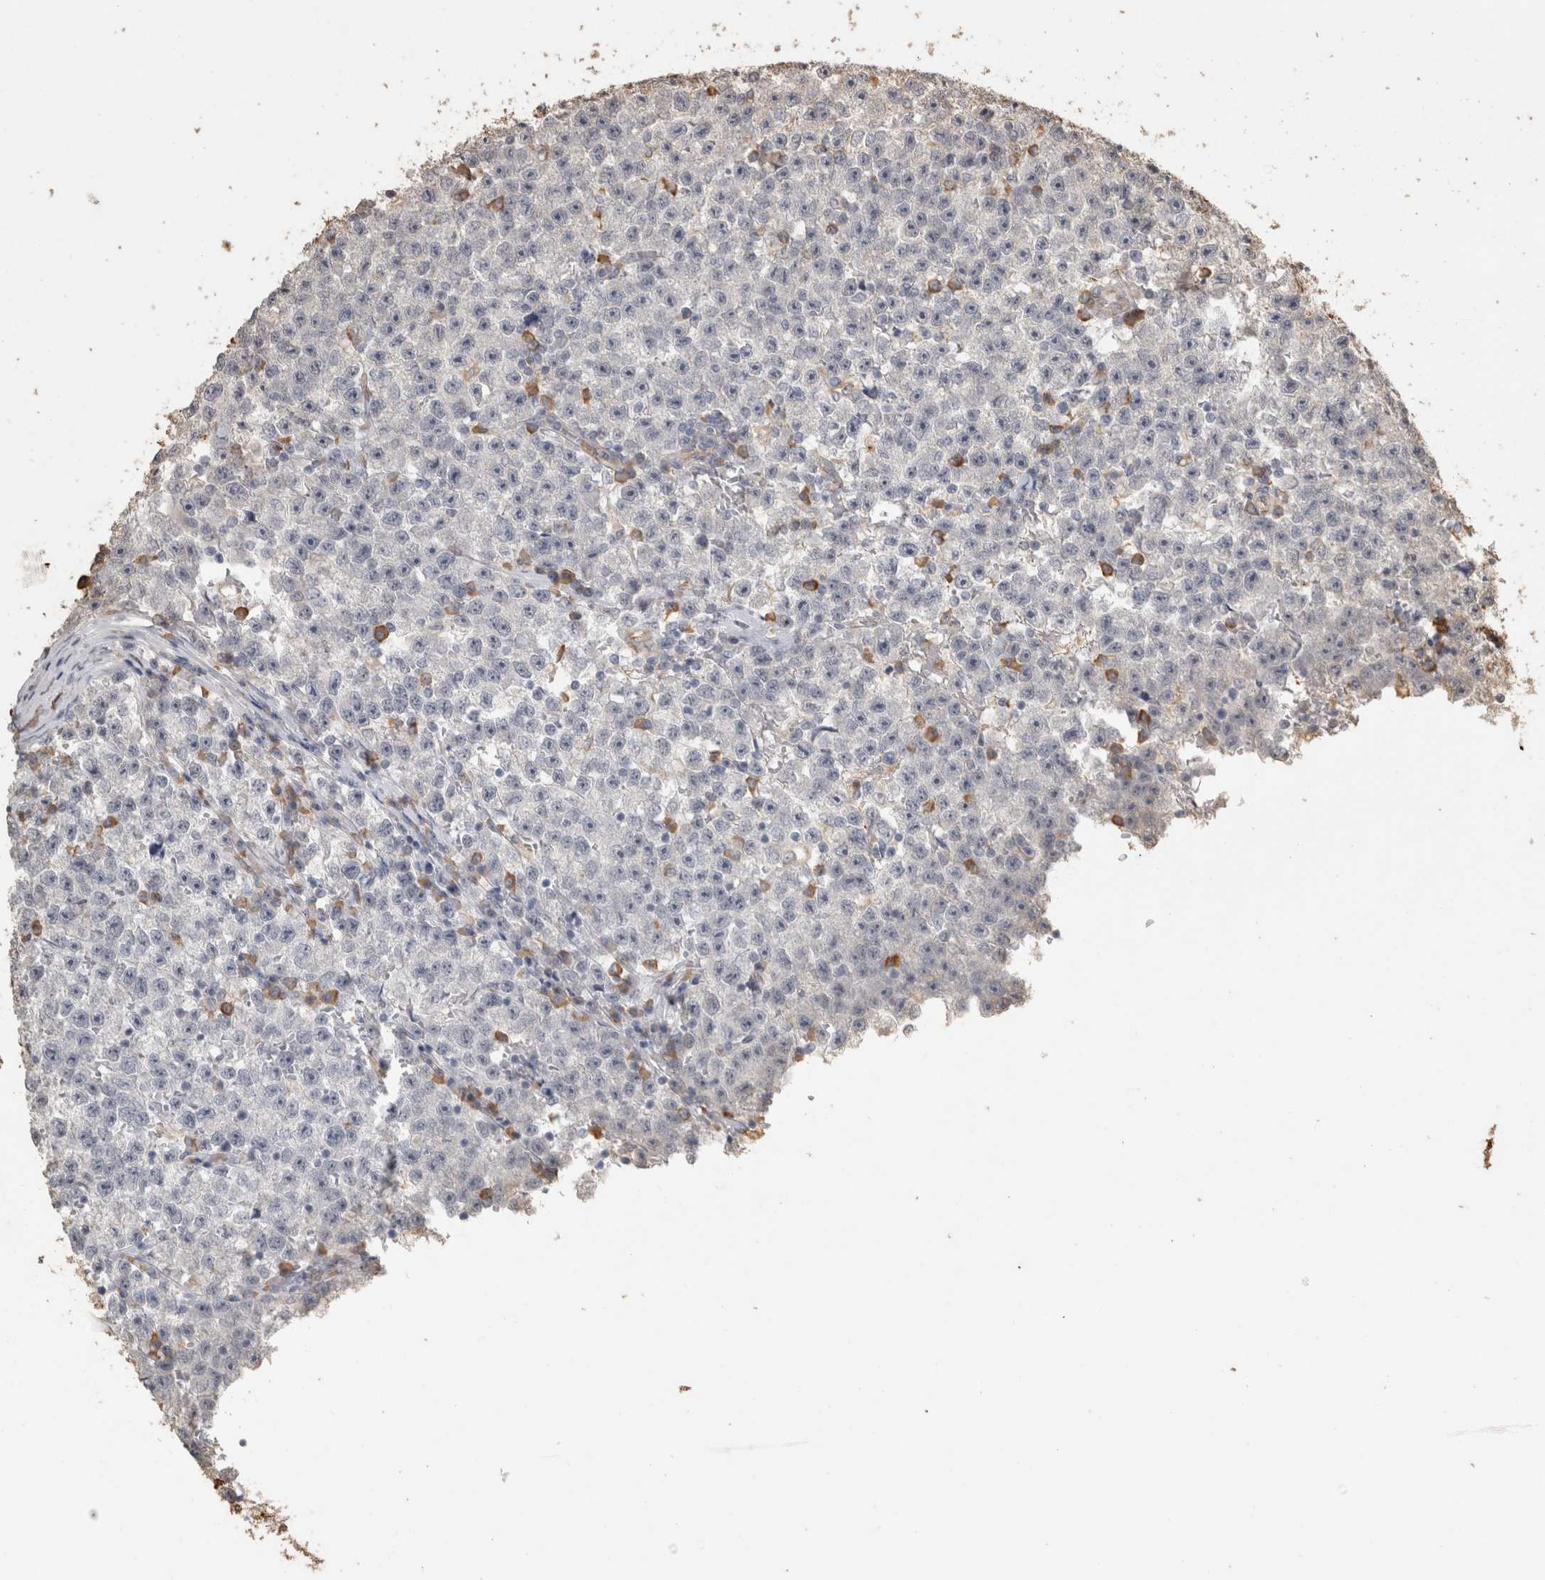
{"staining": {"intensity": "negative", "quantity": "none", "location": "none"}, "tissue": "testis cancer", "cell_type": "Tumor cells", "image_type": "cancer", "snomed": [{"axis": "morphology", "description": "Seminoma, NOS"}, {"axis": "topography", "description": "Testis"}], "caption": "Tumor cells show no significant protein expression in testis cancer. Nuclei are stained in blue.", "gene": "REPS2", "patient": {"sex": "male", "age": 22}}